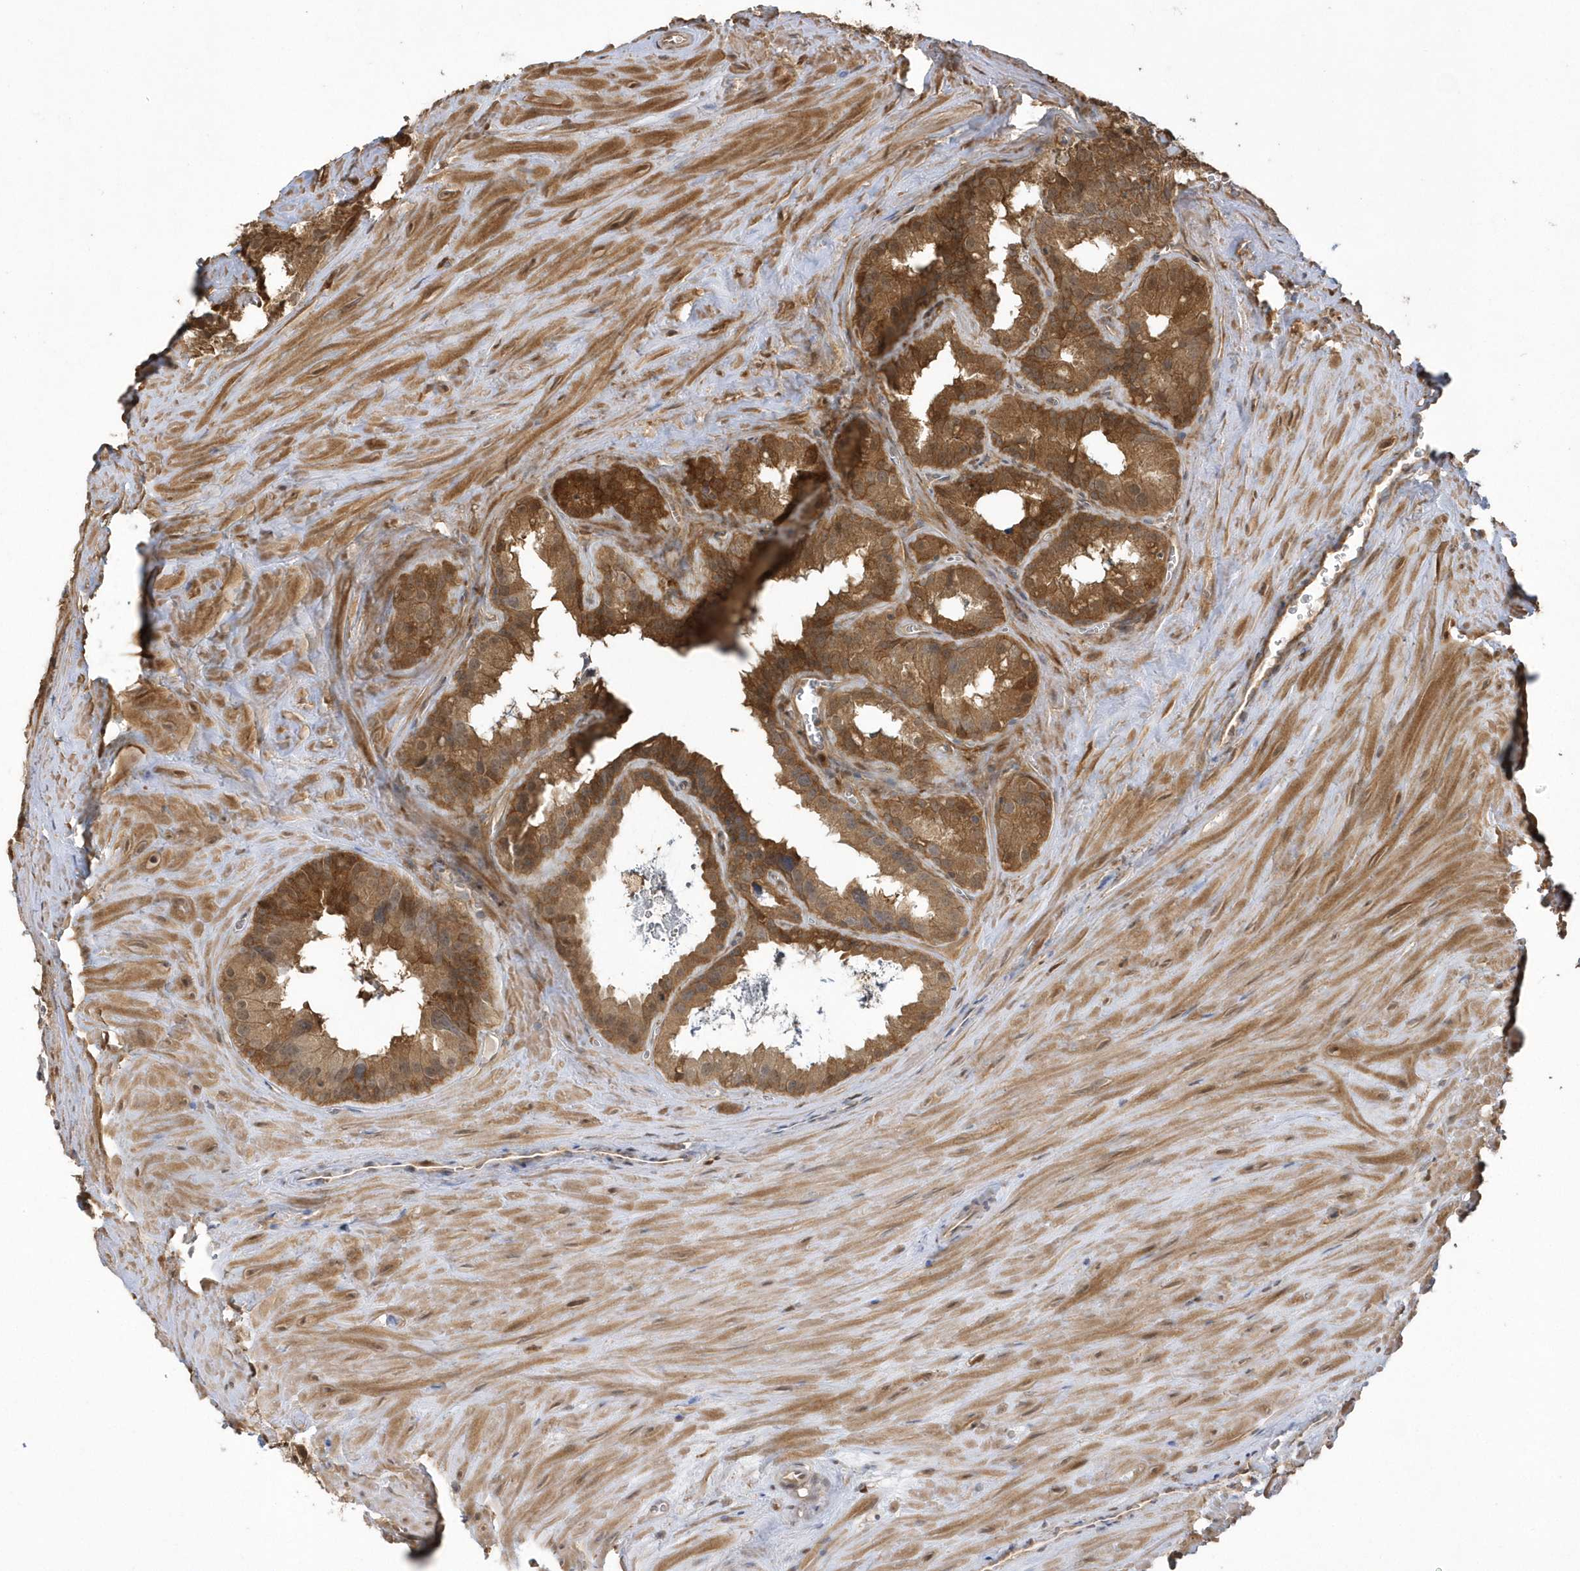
{"staining": {"intensity": "strong", "quantity": ">75%", "location": "cytoplasmic/membranous"}, "tissue": "seminal vesicle", "cell_type": "Glandular cells", "image_type": "normal", "snomed": [{"axis": "morphology", "description": "Normal tissue, NOS"}, {"axis": "topography", "description": "Prostate"}, {"axis": "topography", "description": "Seminal veicle"}], "caption": "The immunohistochemical stain shows strong cytoplasmic/membranous positivity in glandular cells of normal seminal vesicle.", "gene": "HNMT", "patient": {"sex": "male", "age": 59}}